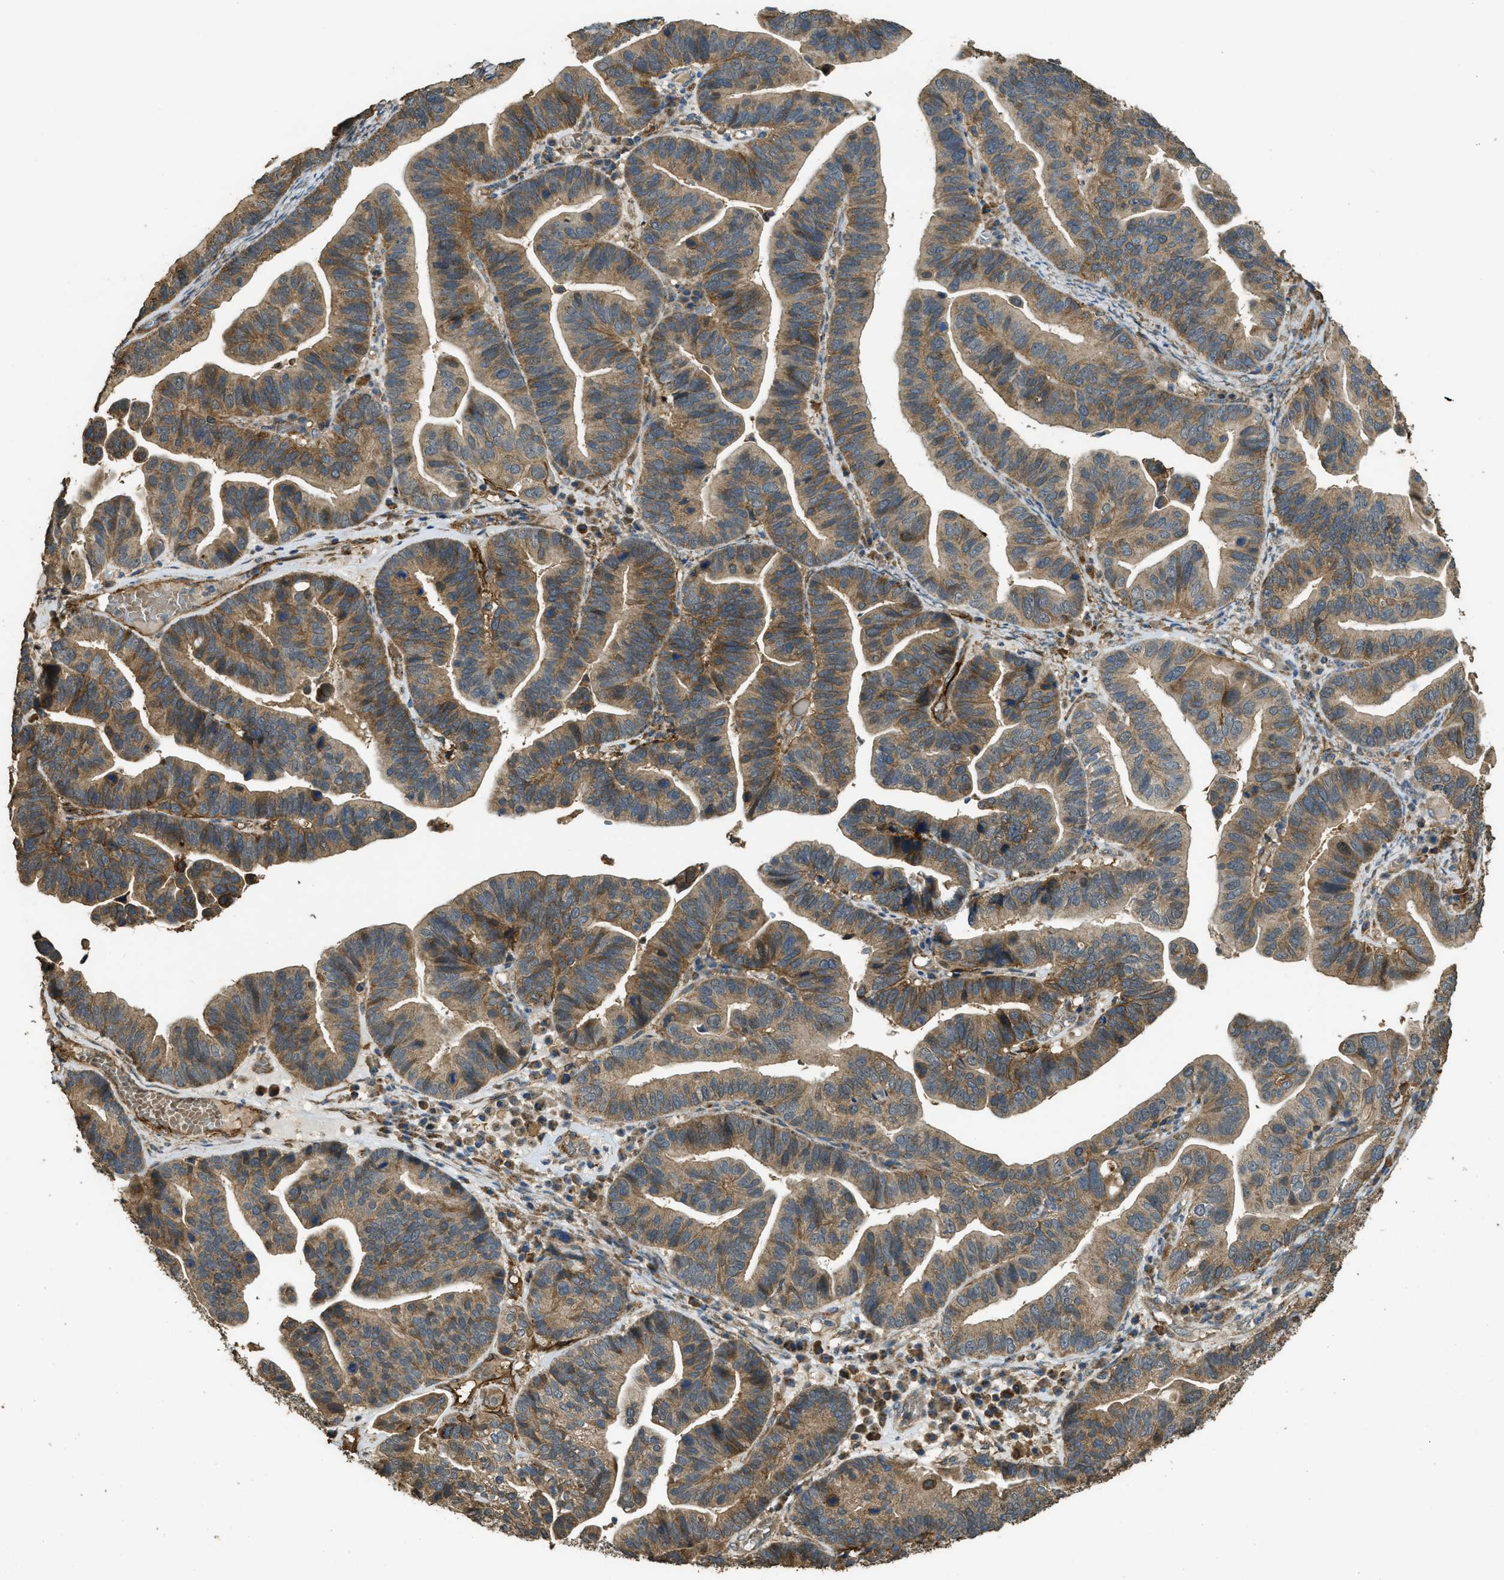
{"staining": {"intensity": "moderate", "quantity": ">75%", "location": "cytoplasmic/membranous"}, "tissue": "ovarian cancer", "cell_type": "Tumor cells", "image_type": "cancer", "snomed": [{"axis": "morphology", "description": "Cystadenocarcinoma, serous, NOS"}, {"axis": "topography", "description": "Ovary"}], "caption": "Protein expression by immunohistochemistry displays moderate cytoplasmic/membranous expression in about >75% of tumor cells in serous cystadenocarcinoma (ovarian). Ihc stains the protein of interest in brown and the nuclei are stained blue.", "gene": "CD276", "patient": {"sex": "female", "age": 56}}